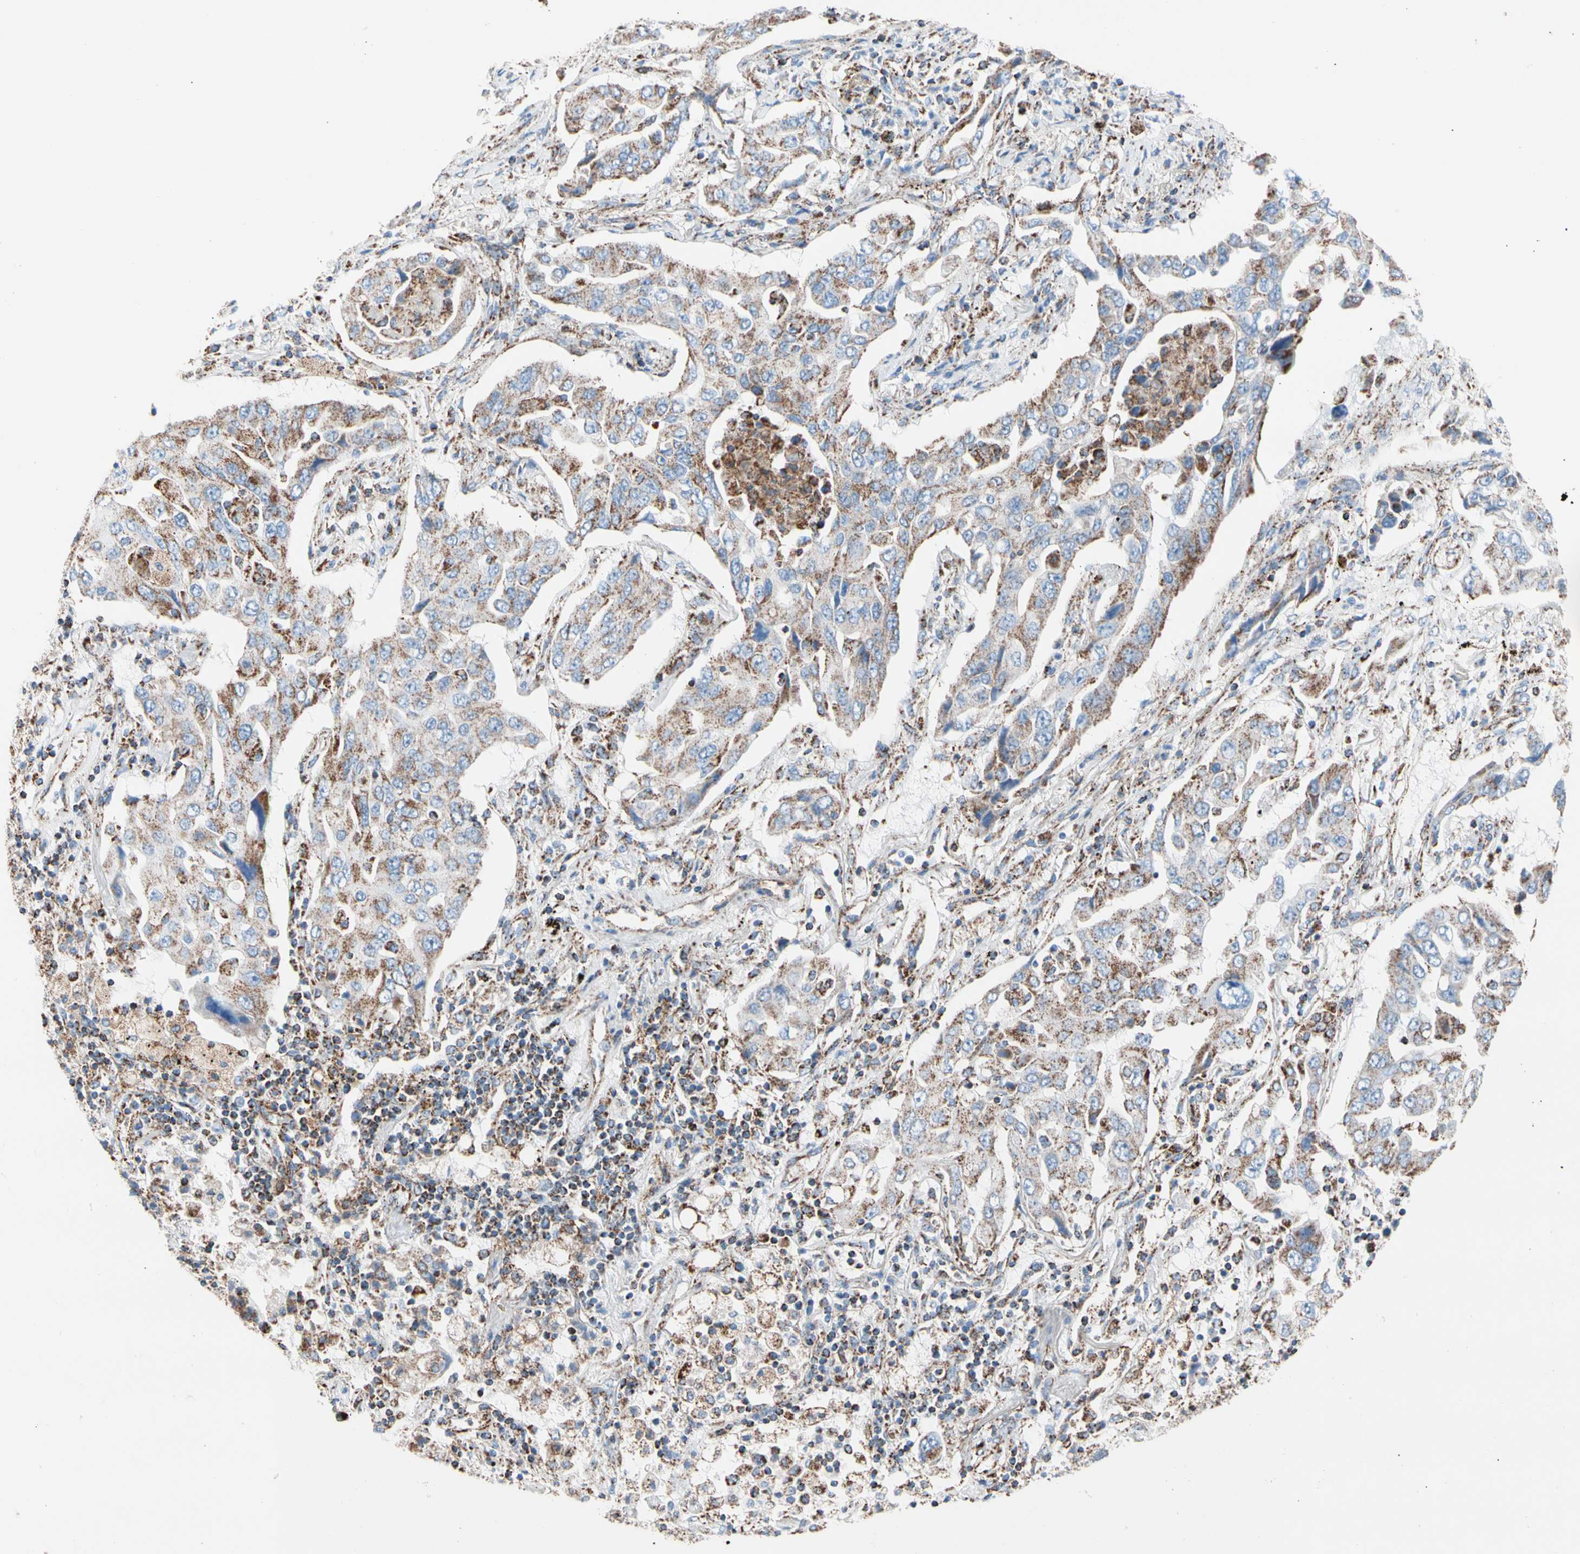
{"staining": {"intensity": "strong", "quantity": ">75%", "location": "cytoplasmic/membranous"}, "tissue": "lung cancer", "cell_type": "Tumor cells", "image_type": "cancer", "snomed": [{"axis": "morphology", "description": "Adenocarcinoma, NOS"}, {"axis": "topography", "description": "Lung"}], "caption": "Human lung cancer (adenocarcinoma) stained for a protein (brown) shows strong cytoplasmic/membranous positive expression in approximately >75% of tumor cells.", "gene": "HK1", "patient": {"sex": "female", "age": 65}}